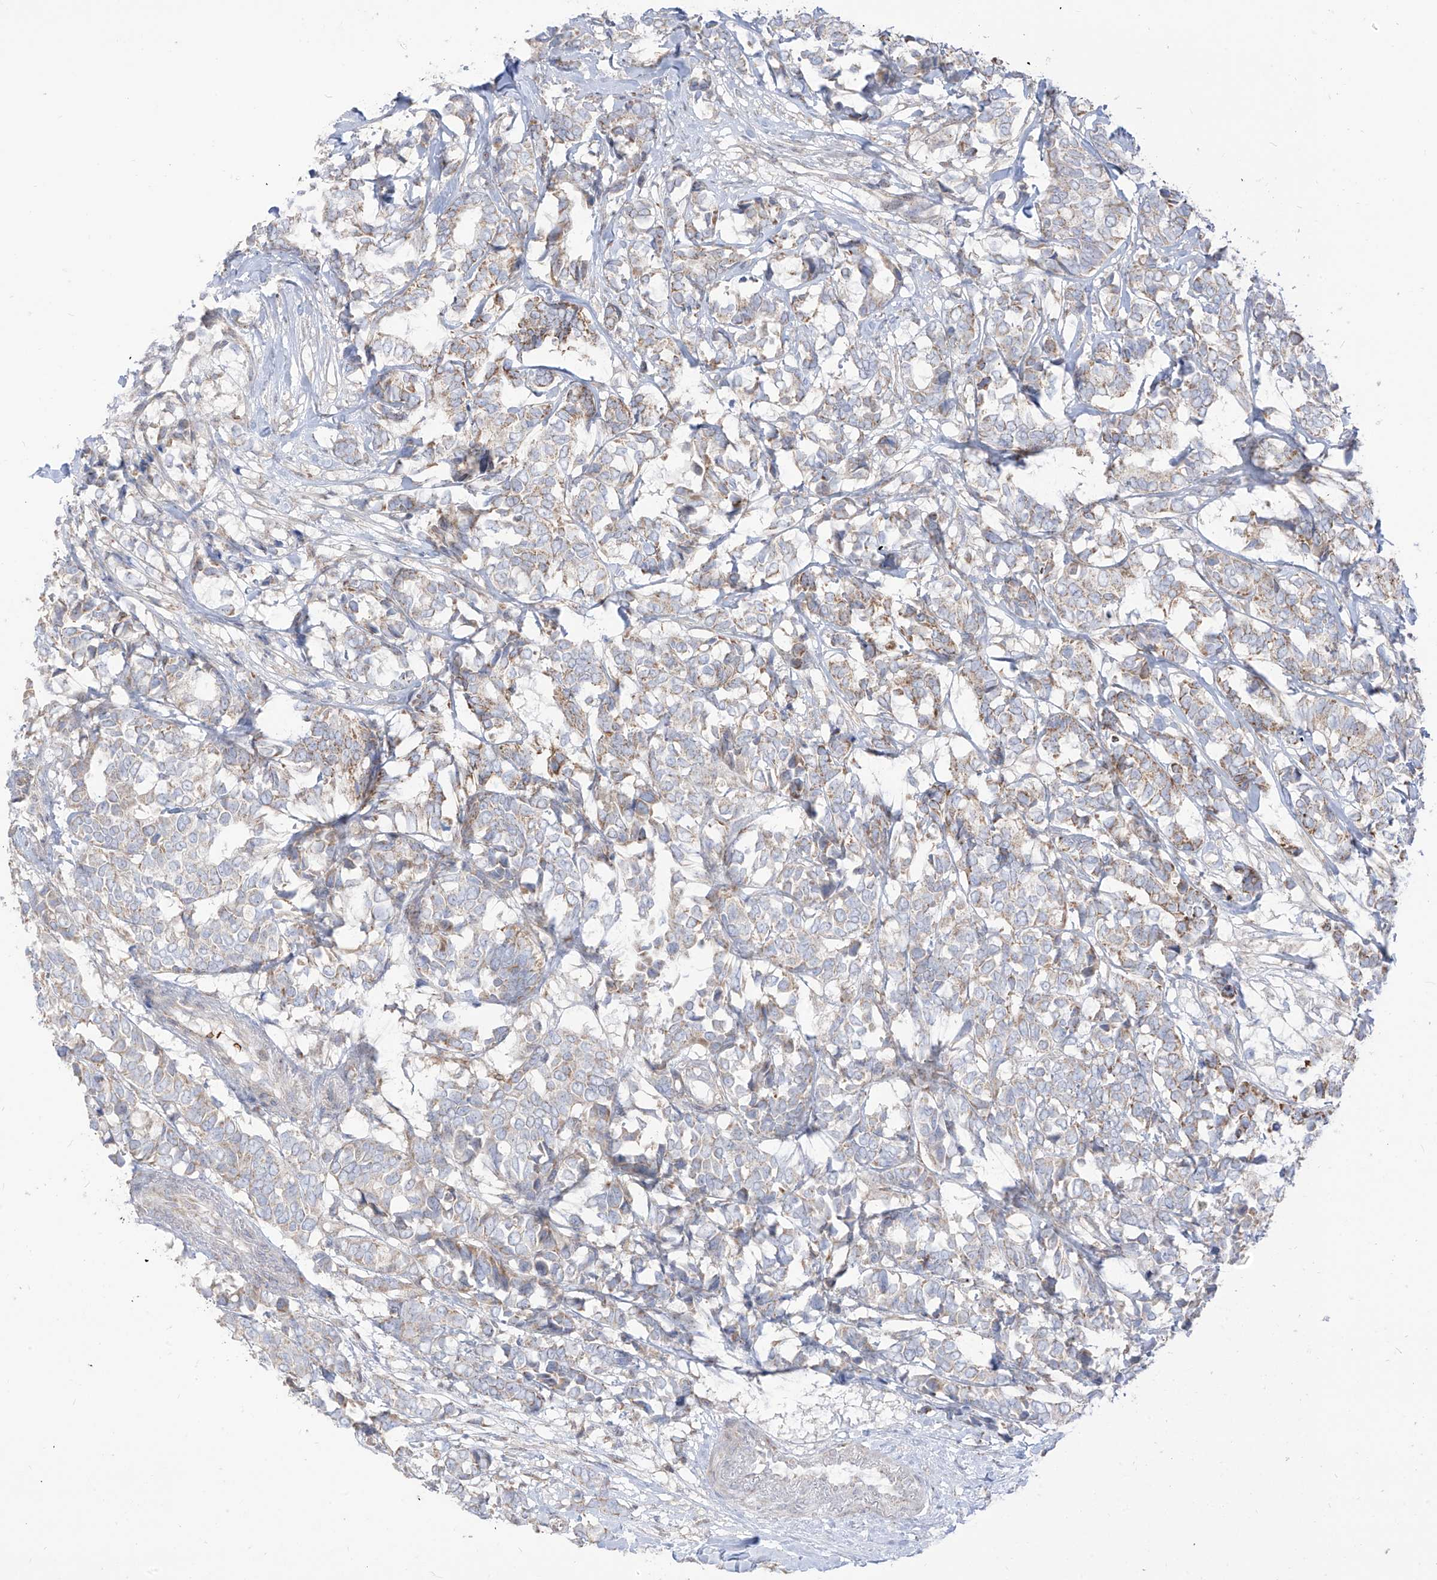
{"staining": {"intensity": "weak", "quantity": "25%-75%", "location": "cytoplasmic/membranous"}, "tissue": "breast cancer", "cell_type": "Tumor cells", "image_type": "cancer", "snomed": [{"axis": "morphology", "description": "Duct carcinoma"}, {"axis": "topography", "description": "Breast"}], "caption": "Protein staining of invasive ductal carcinoma (breast) tissue demonstrates weak cytoplasmic/membranous positivity in approximately 25%-75% of tumor cells.", "gene": "ARHGEF40", "patient": {"sex": "female", "age": 87}}